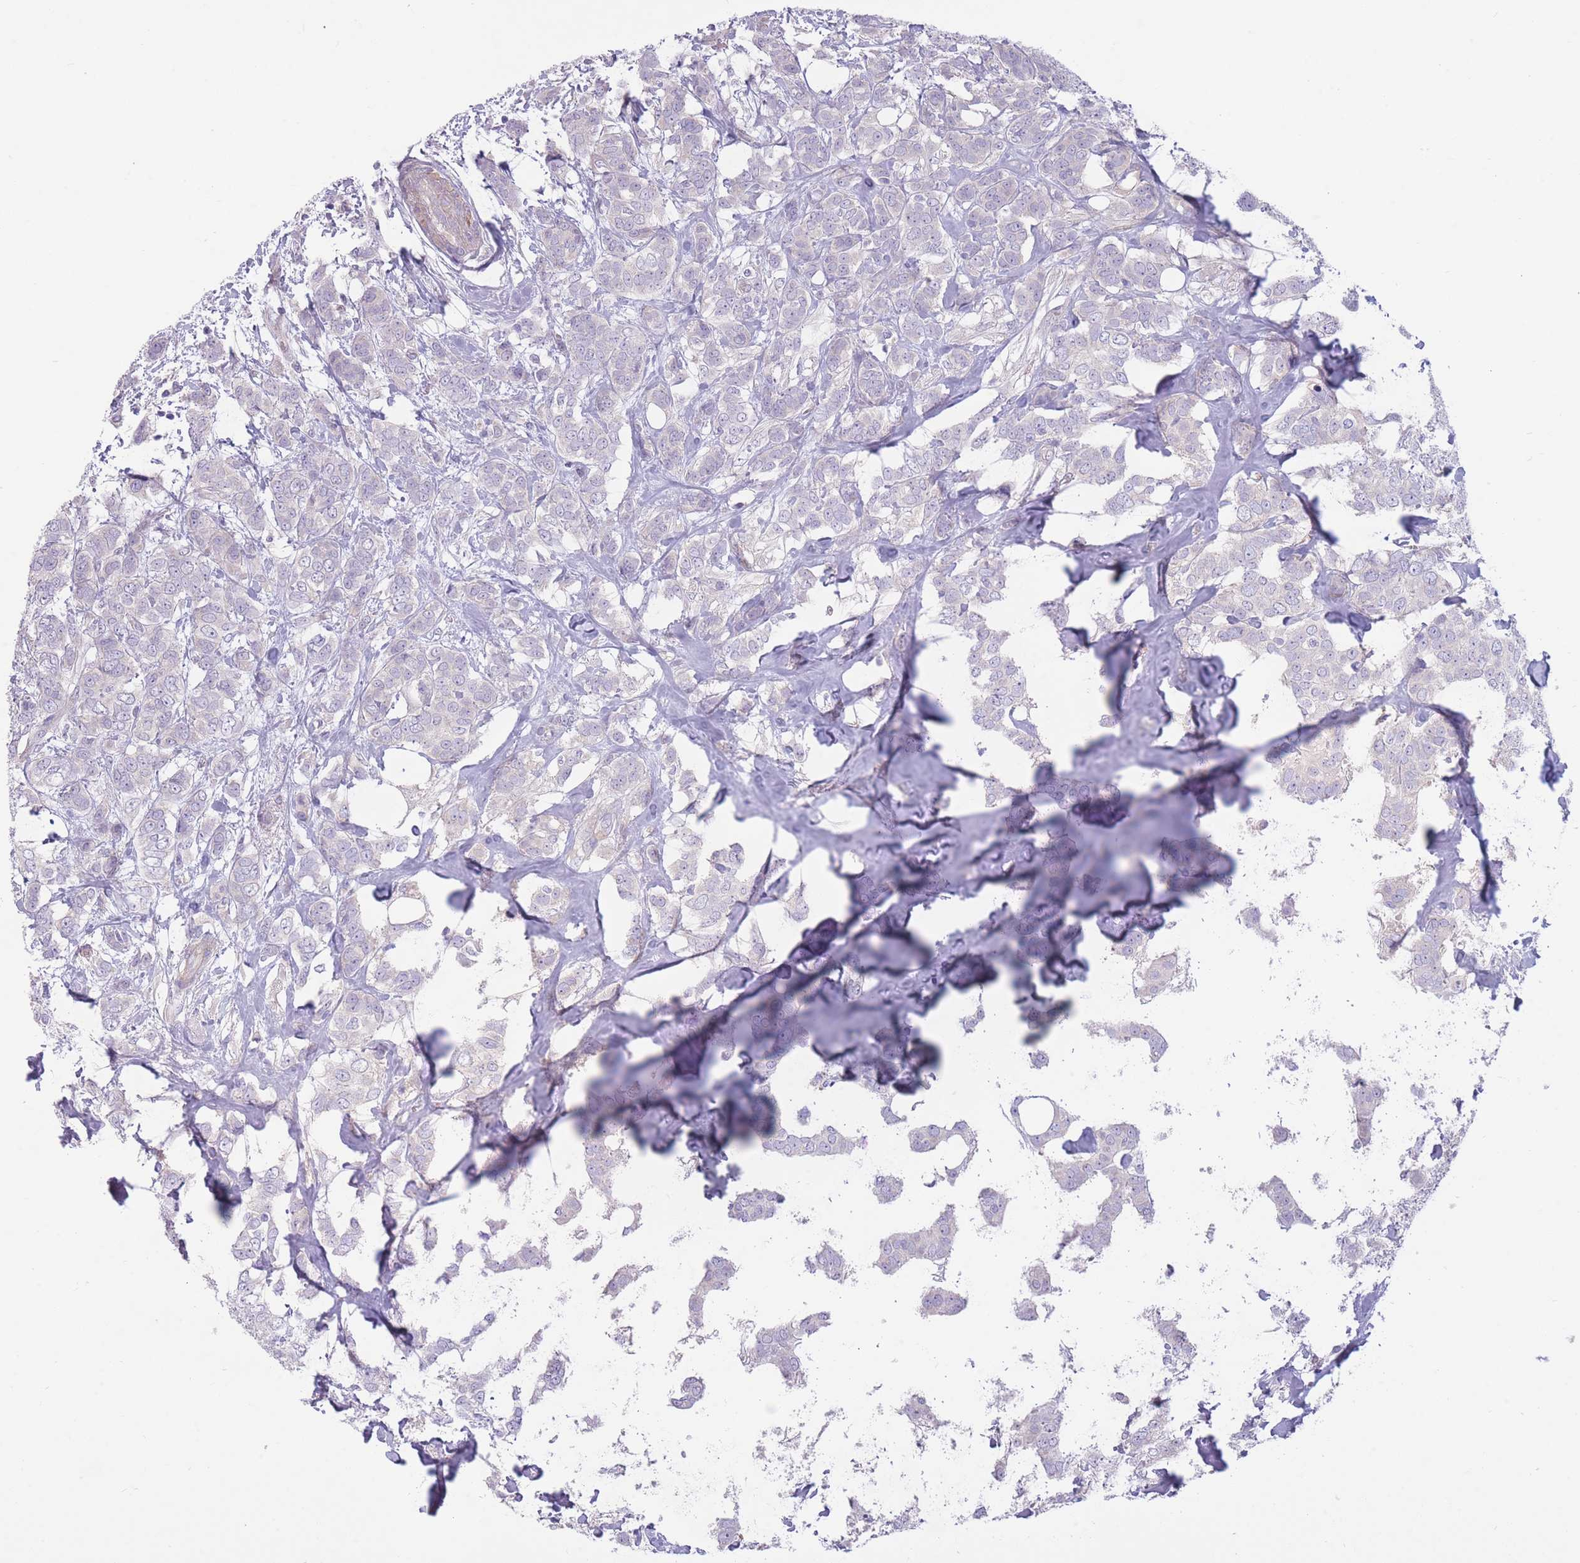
{"staining": {"intensity": "negative", "quantity": "none", "location": "none"}, "tissue": "breast cancer", "cell_type": "Tumor cells", "image_type": "cancer", "snomed": [{"axis": "morphology", "description": "Duct carcinoma"}, {"axis": "topography", "description": "Breast"}], "caption": "Tumor cells are negative for protein expression in human infiltrating ductal carcinoma (breast).", "gene": "PNPLA5", "patient": {"sex": "female", "age": 72}}